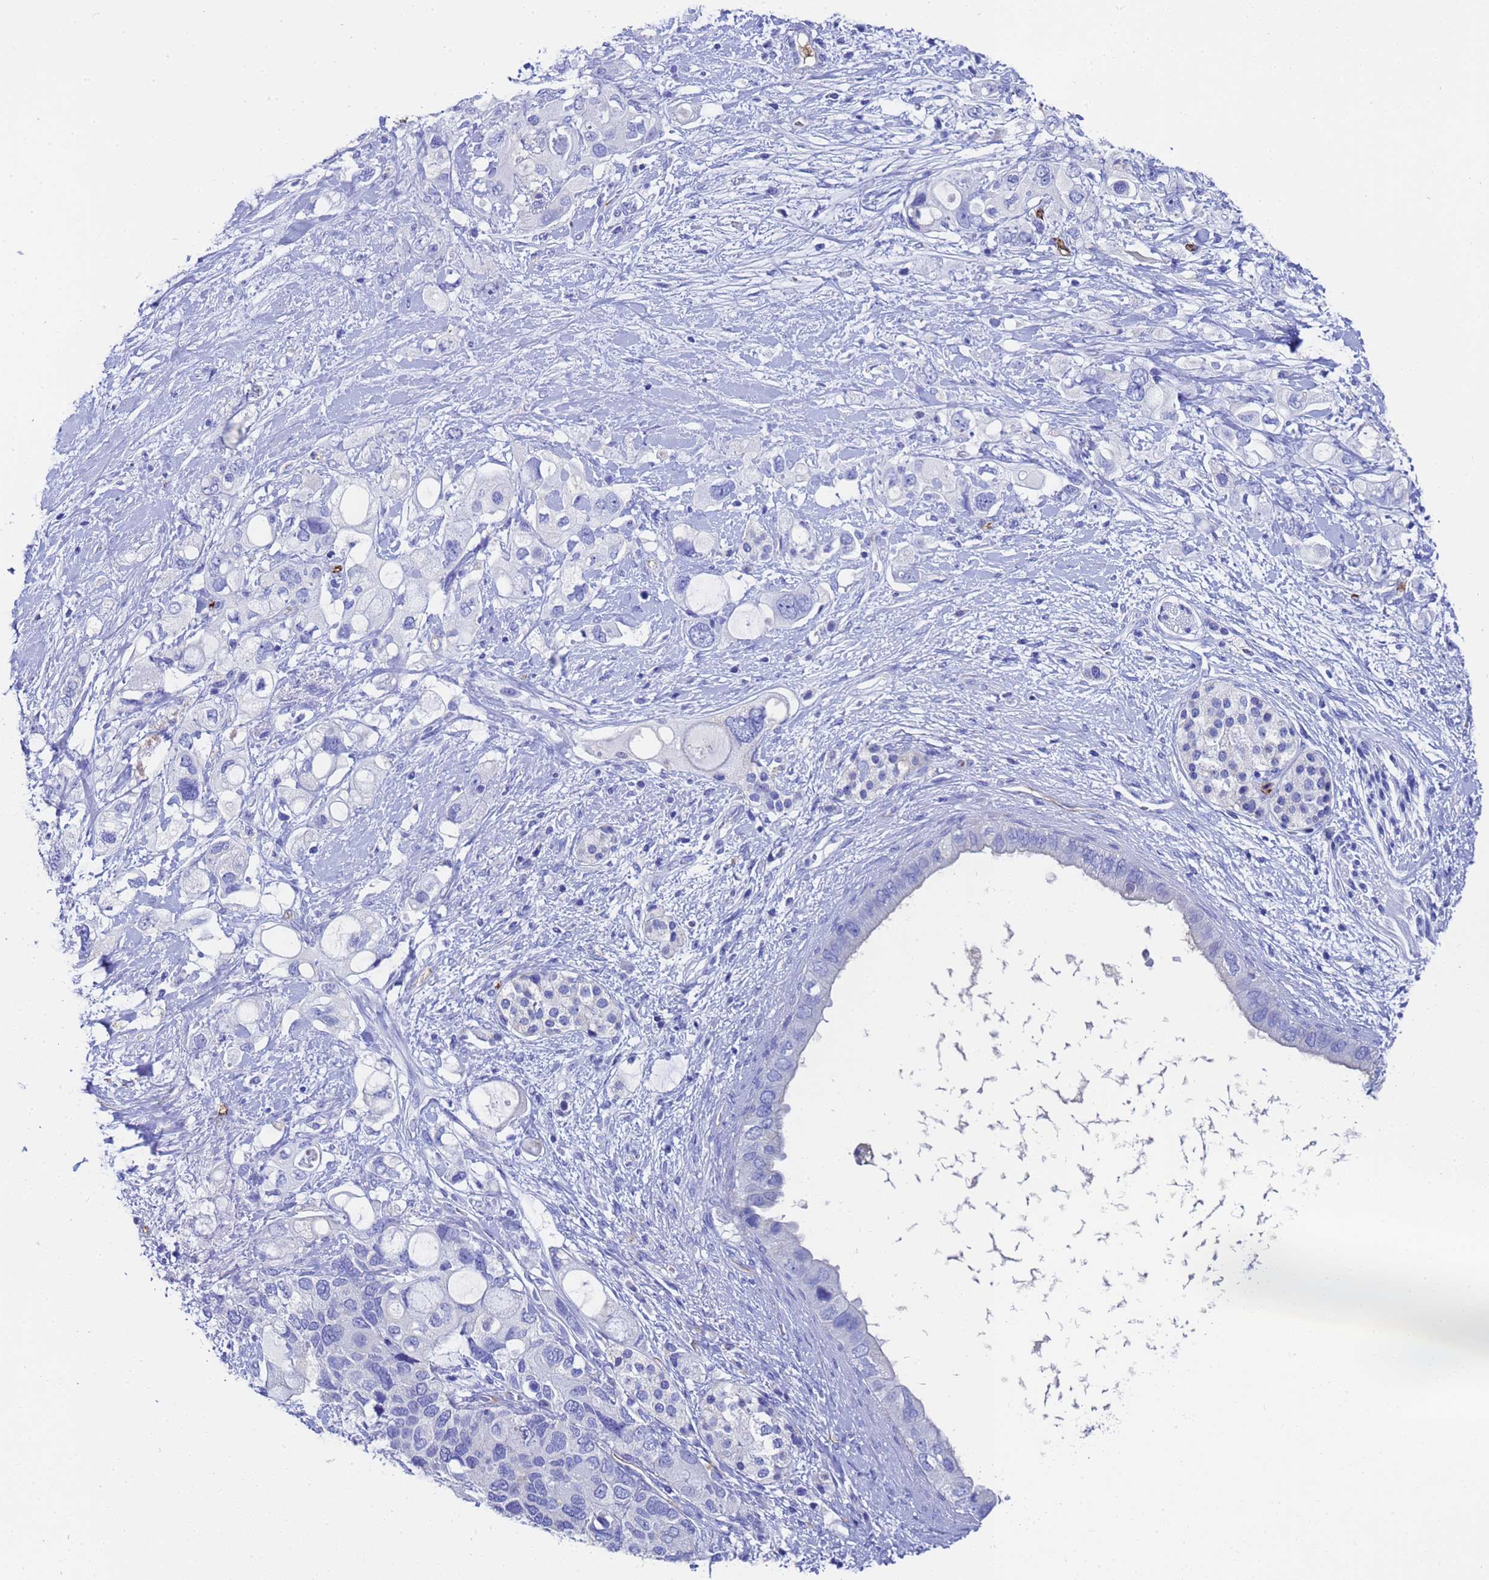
{"staining": {"intensity": "negative", "quantity": "none", "location": "none"}, "tissue": "pancreatic cancer", "cell_type": "Tumor cells", "image_type": "cancer", "snomed": [{"axis": "morphology", "description": "Adenocarcinoma, NOS"}, {"axis": "topography", "description": "Pancreas"}], "caption": "The photomicrograph exhibits no significant positivity in tumor cells of adenocarcinoma (pancreatic).", "gene": "ADIPOQ", "patient": {"sex": "female", "age": 56}}